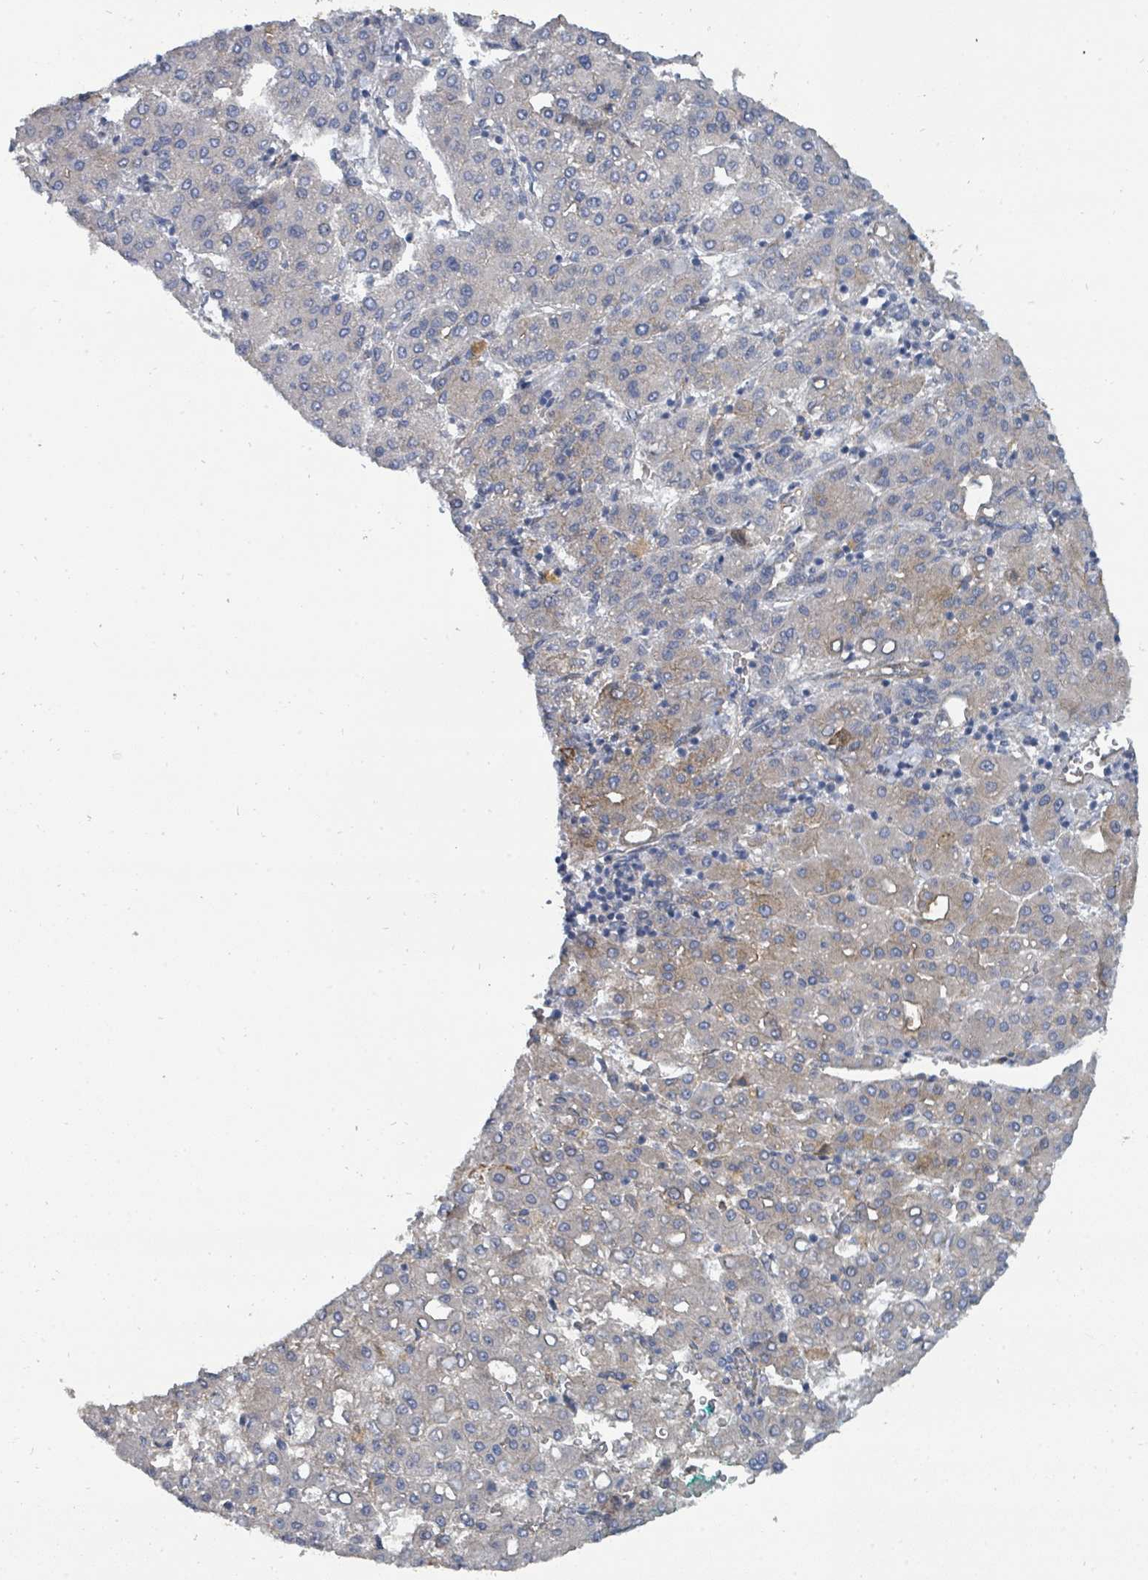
{"staining": {"intensity": "weak", "quantity": "<25%", "location": "cytoplasmic/membranous"}, "tissue": "liver cancer", "cell_type": "Tumor cells", "image_type": "cancer", "snomed": [{"axis": "morphology", "description": "Carcinoma, Hepatocellular, NOS"}, {"axis": "topography", "description": "Liver"}], "caption": "Liver hepatocellular carcinoma was stained to show a protein in brown. There is no significant positivity in tumor cells.", "gene": "IFIT1", "patient": {"sex": "male", "age": 65}}